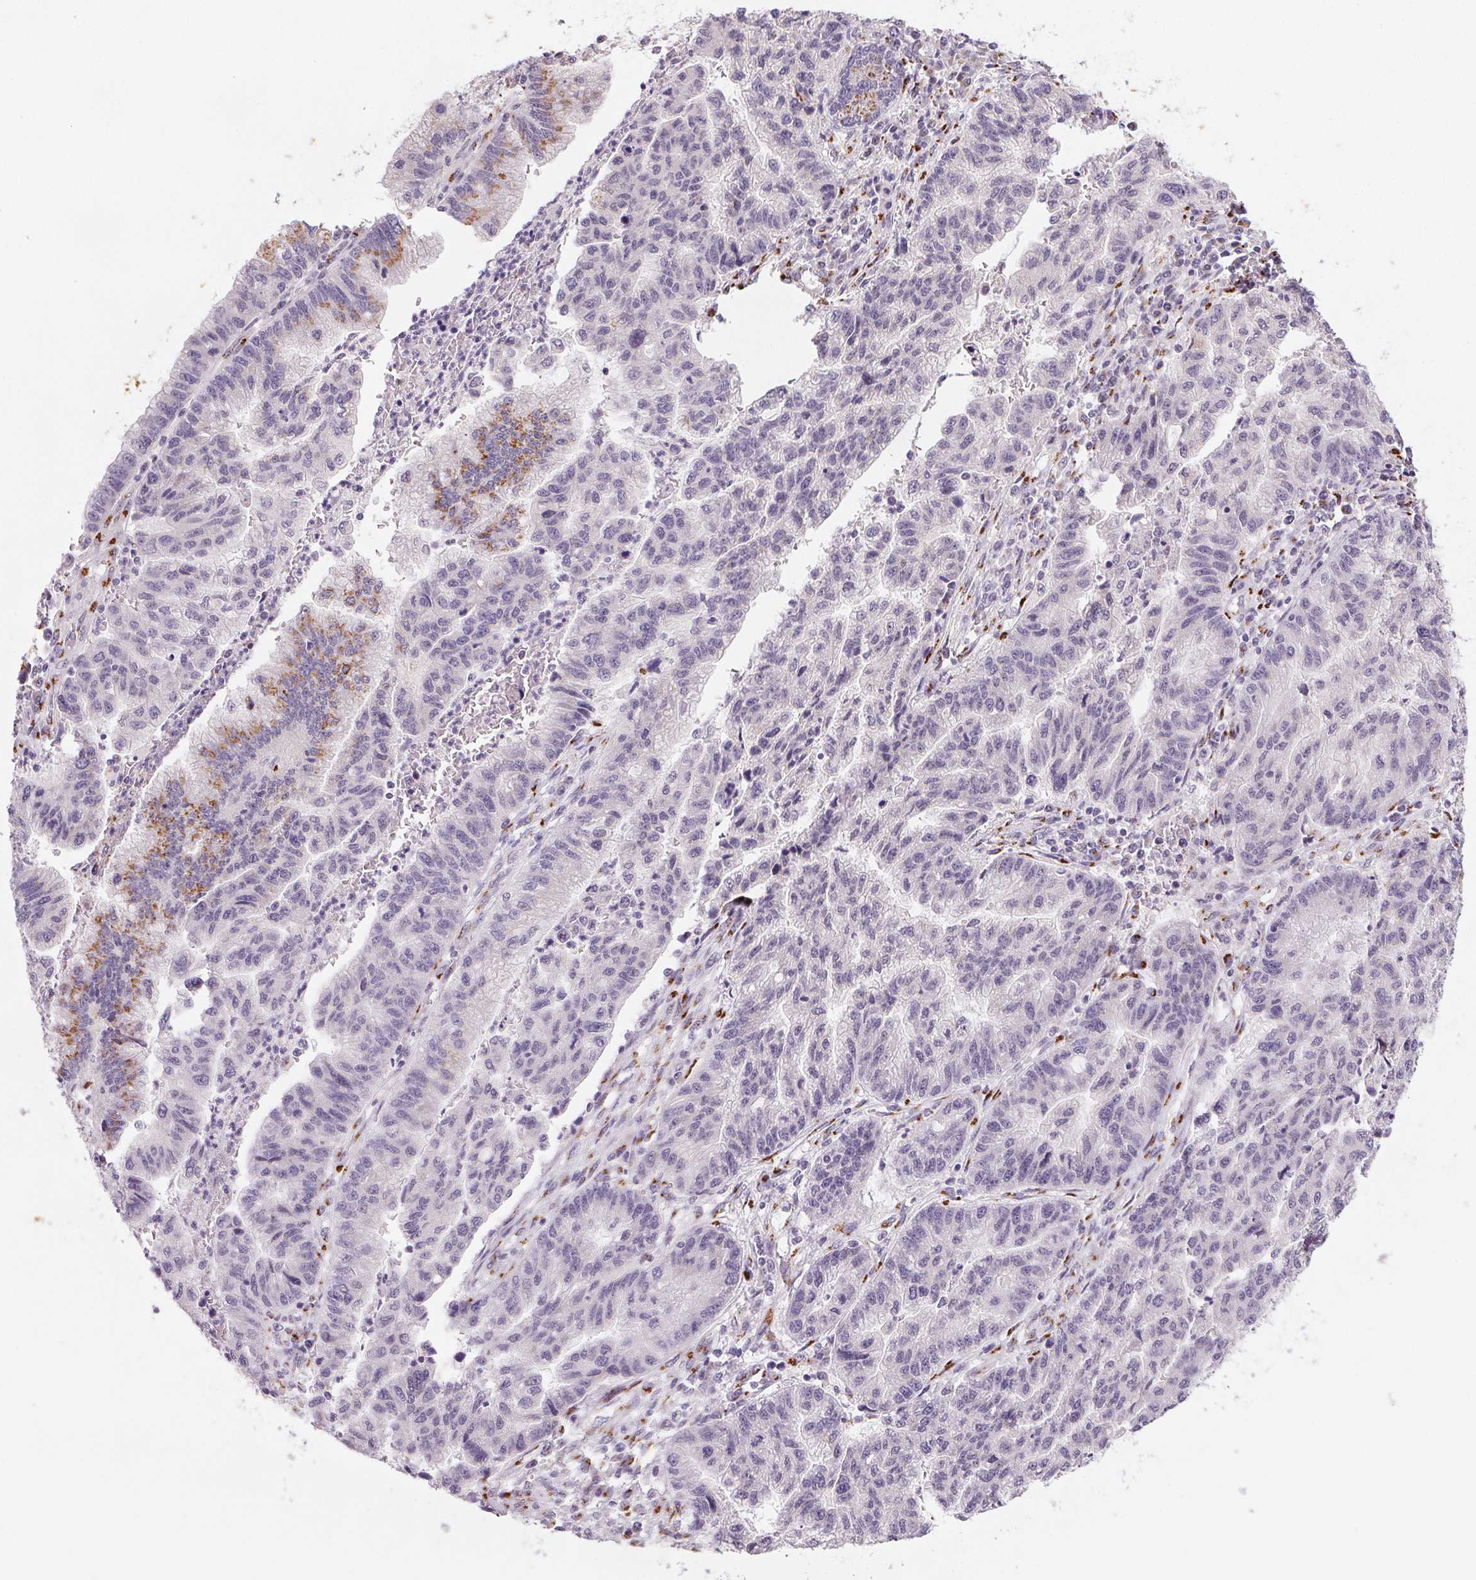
{"staining": {"intensity": "strong", "quantity": "<25%", "location": "cytoplasmic/membranous"}, "tissue": "stomach cancer", "cell_type": "Tumor cells", "image_type": "cancer", "snomed": [{"axis": "morphology", "description": "Adenocarcinoma, NOS"}, {"axis": "topography", "description": "Stomach"}], "caption": "Strong cytoplasmic/membranous staining for a protein is seen in about <25% of tumor cells of stomach cancer using immunohistochemistry (IHC).", "gene": "RAB22A", "patient": {"sex": "male", "age": 83}}